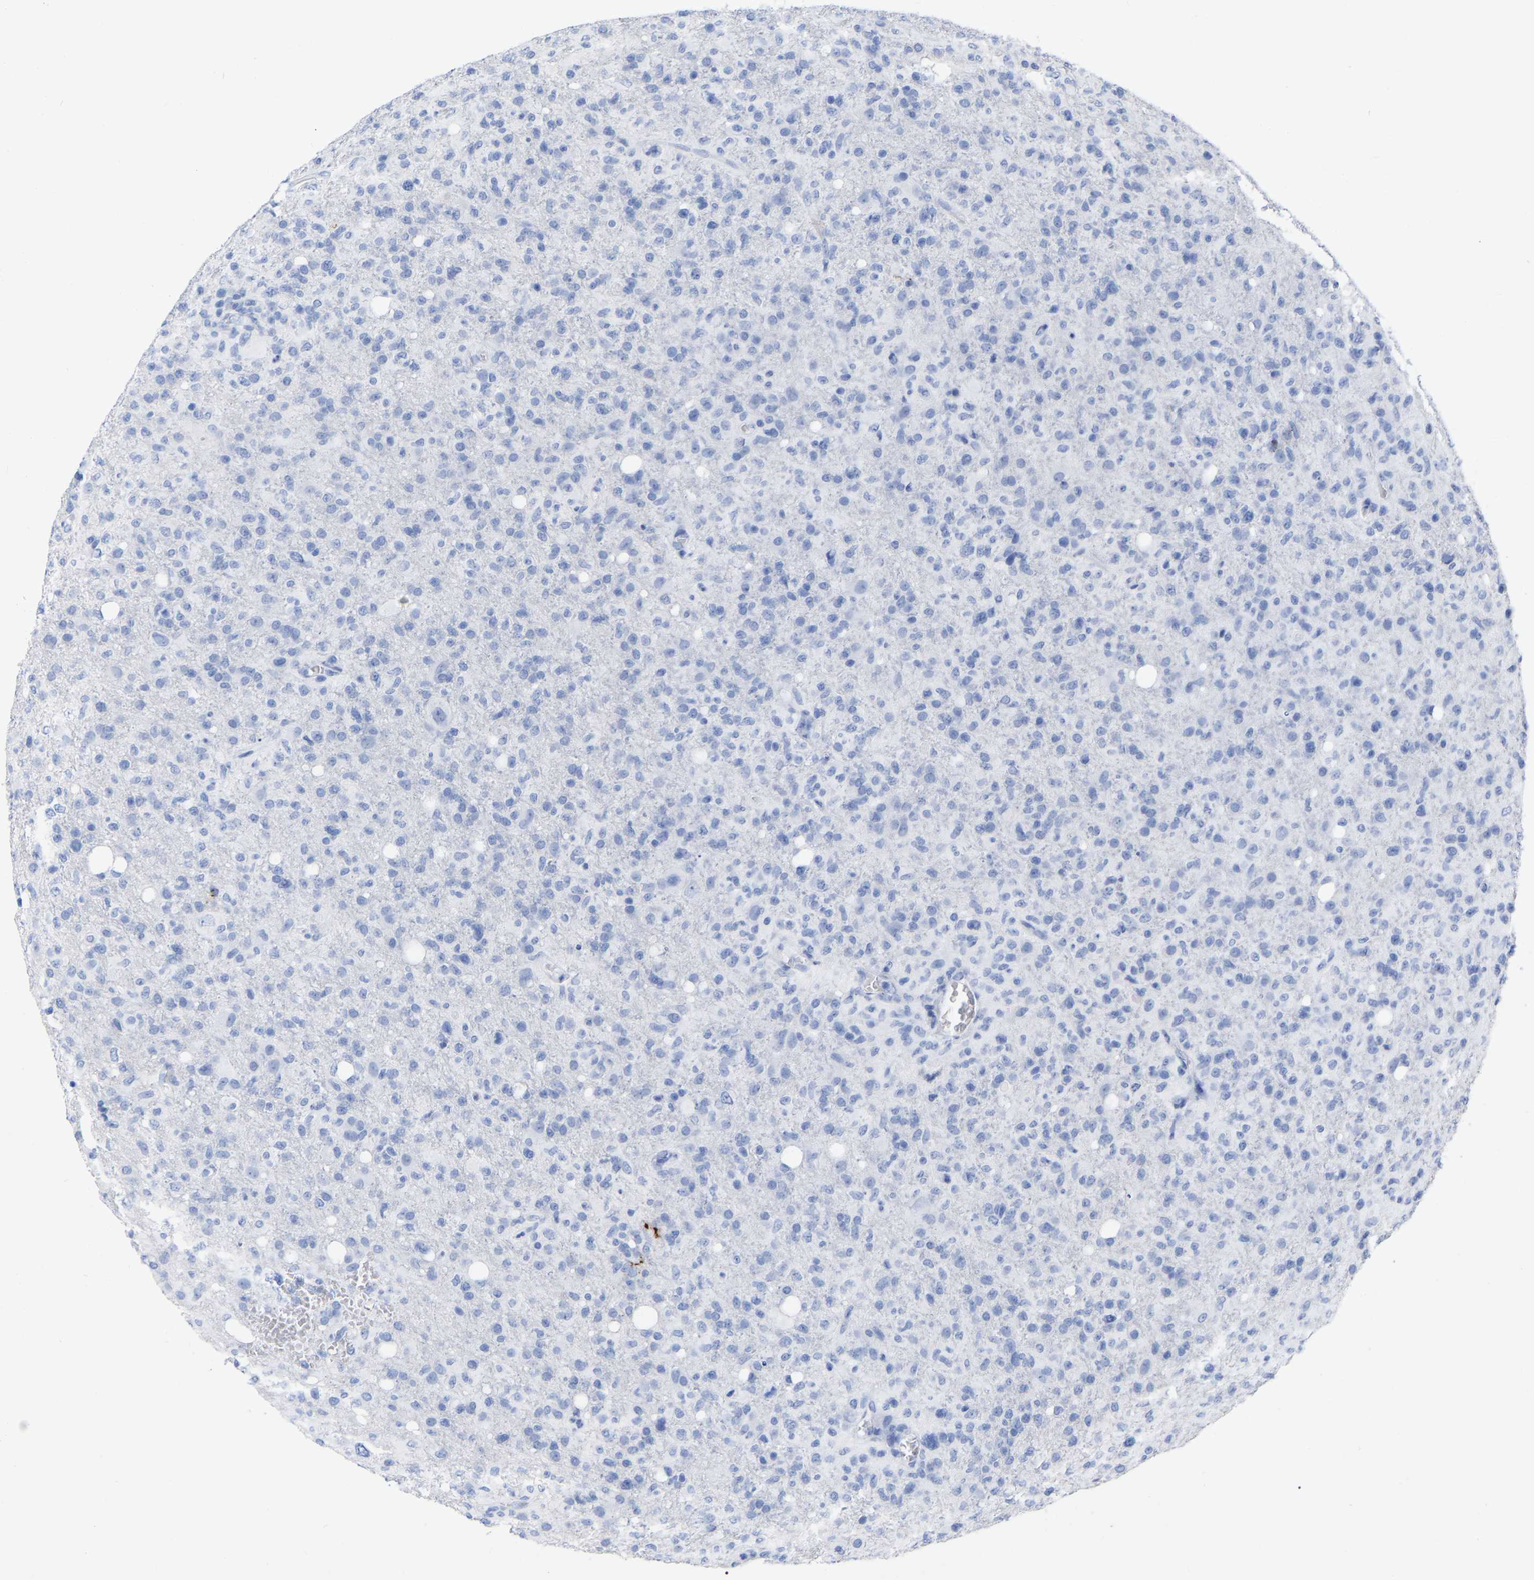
{"staining": {"intensity": "negative", "quantity": "none", "location": "none"}, "tissue": "glioma", "cell_type": "Tumor cells", "image_type": "cancer", "snomed": [{"axis": "morphology", "description": "Glioma, malignant, High grade"}, {"axis": "topography", "description": "Brain"}], "caption": "High-grade glioma (malignant) was stained to show a protein in brown. There is no significant expression in tumor cells. (DAB (3,3'-diaminobenzidine) immunohistochemistry (IHC) with hematoxylin counter stain).", "gene": "HAPLN1", "patient": {"sex": "female", "age": 57}}